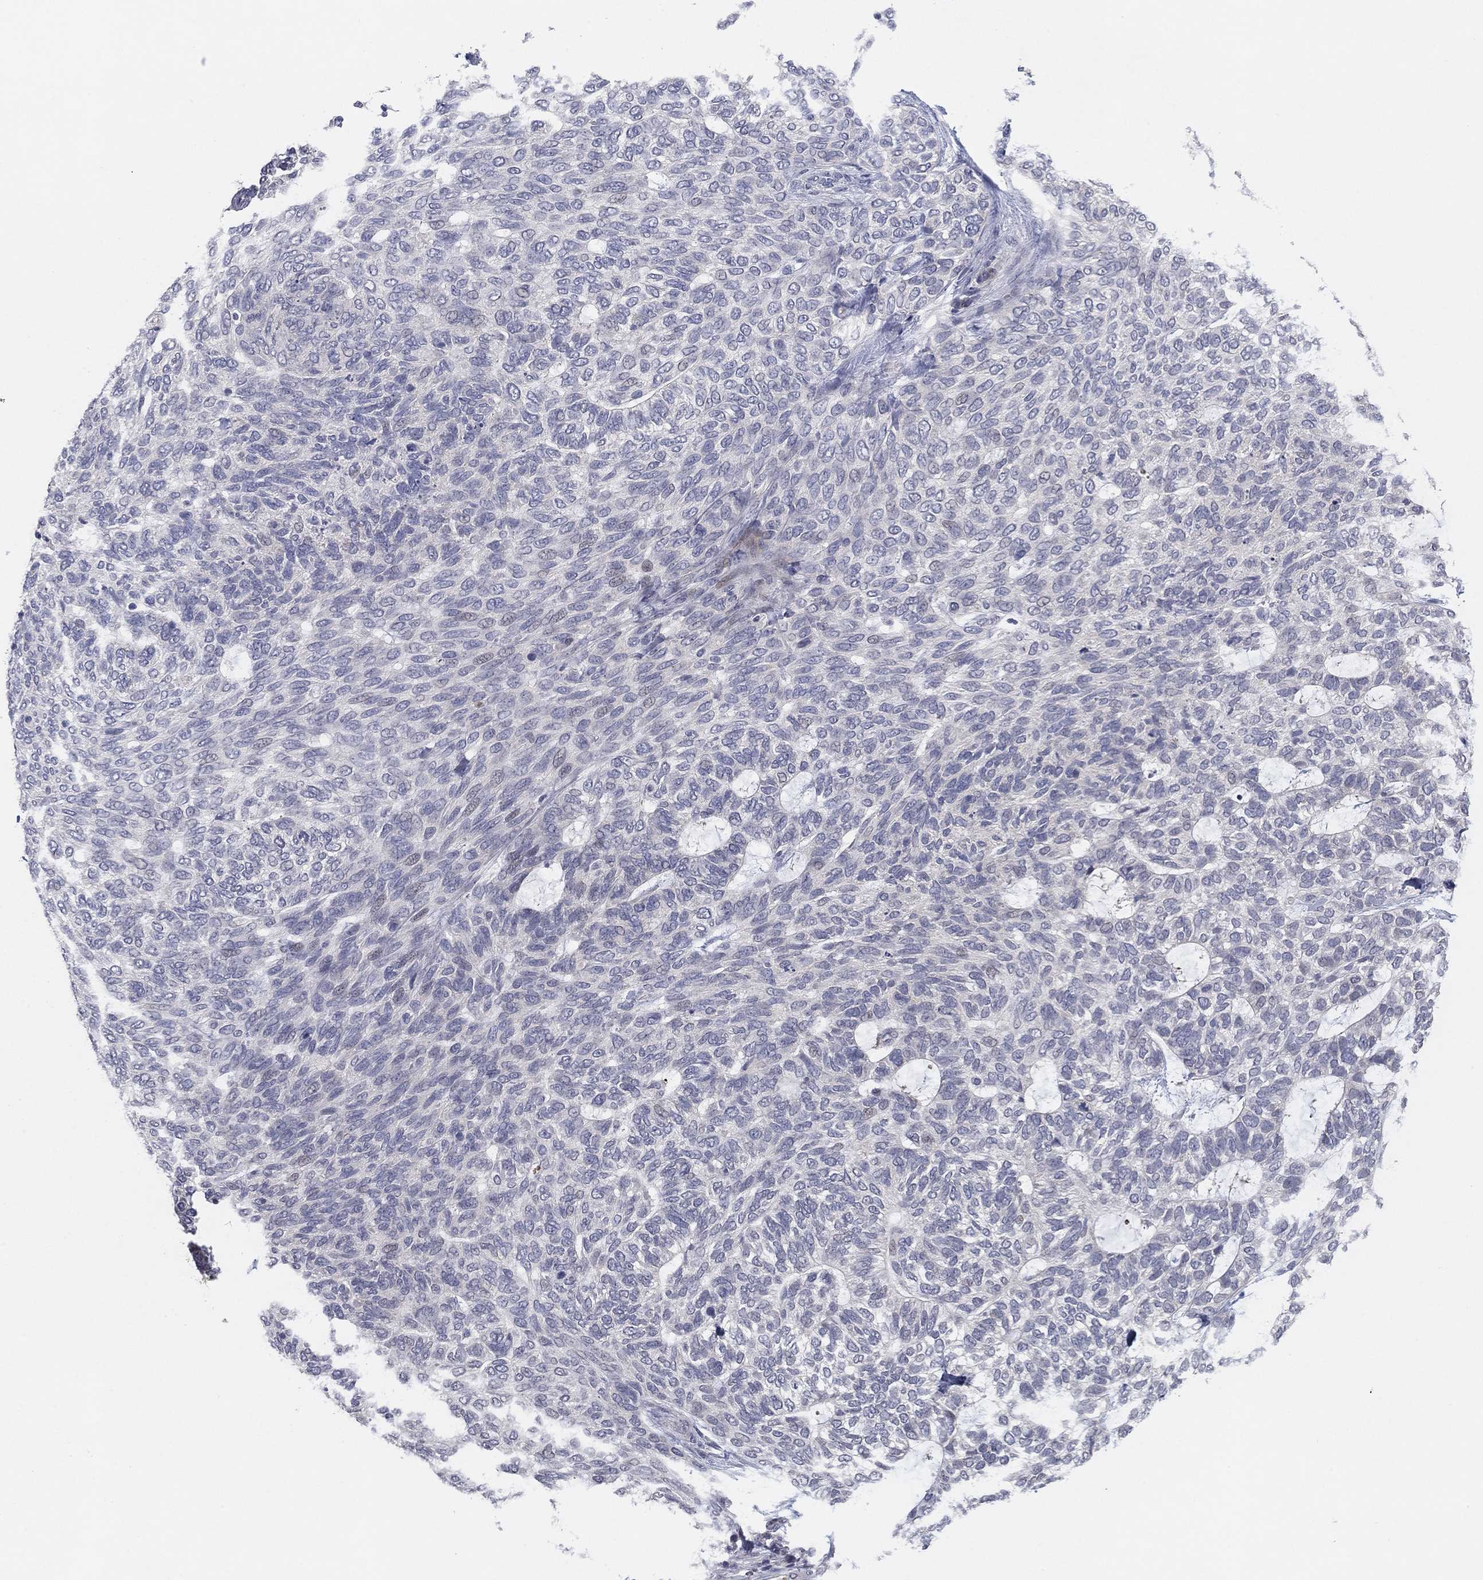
{"staining": {"intensity": "negative", "quantity": "none", "location": "none"}, "tissue": "skin cancer", "cell_type": "Tumor cells", "image_type": "cancer", "snomed": [{"axis": "morphology", "description": "Basal cell carcinoma"}, {"axis": "topography", "description": "Skin"}], "caption": "Immunohistochemistry micrograph of human skin cancer stained for a protein (brown), which reveals no positivity in tumor cells.", "gene": "AMN1", "patient": {"sex": "female", "age": 65}}